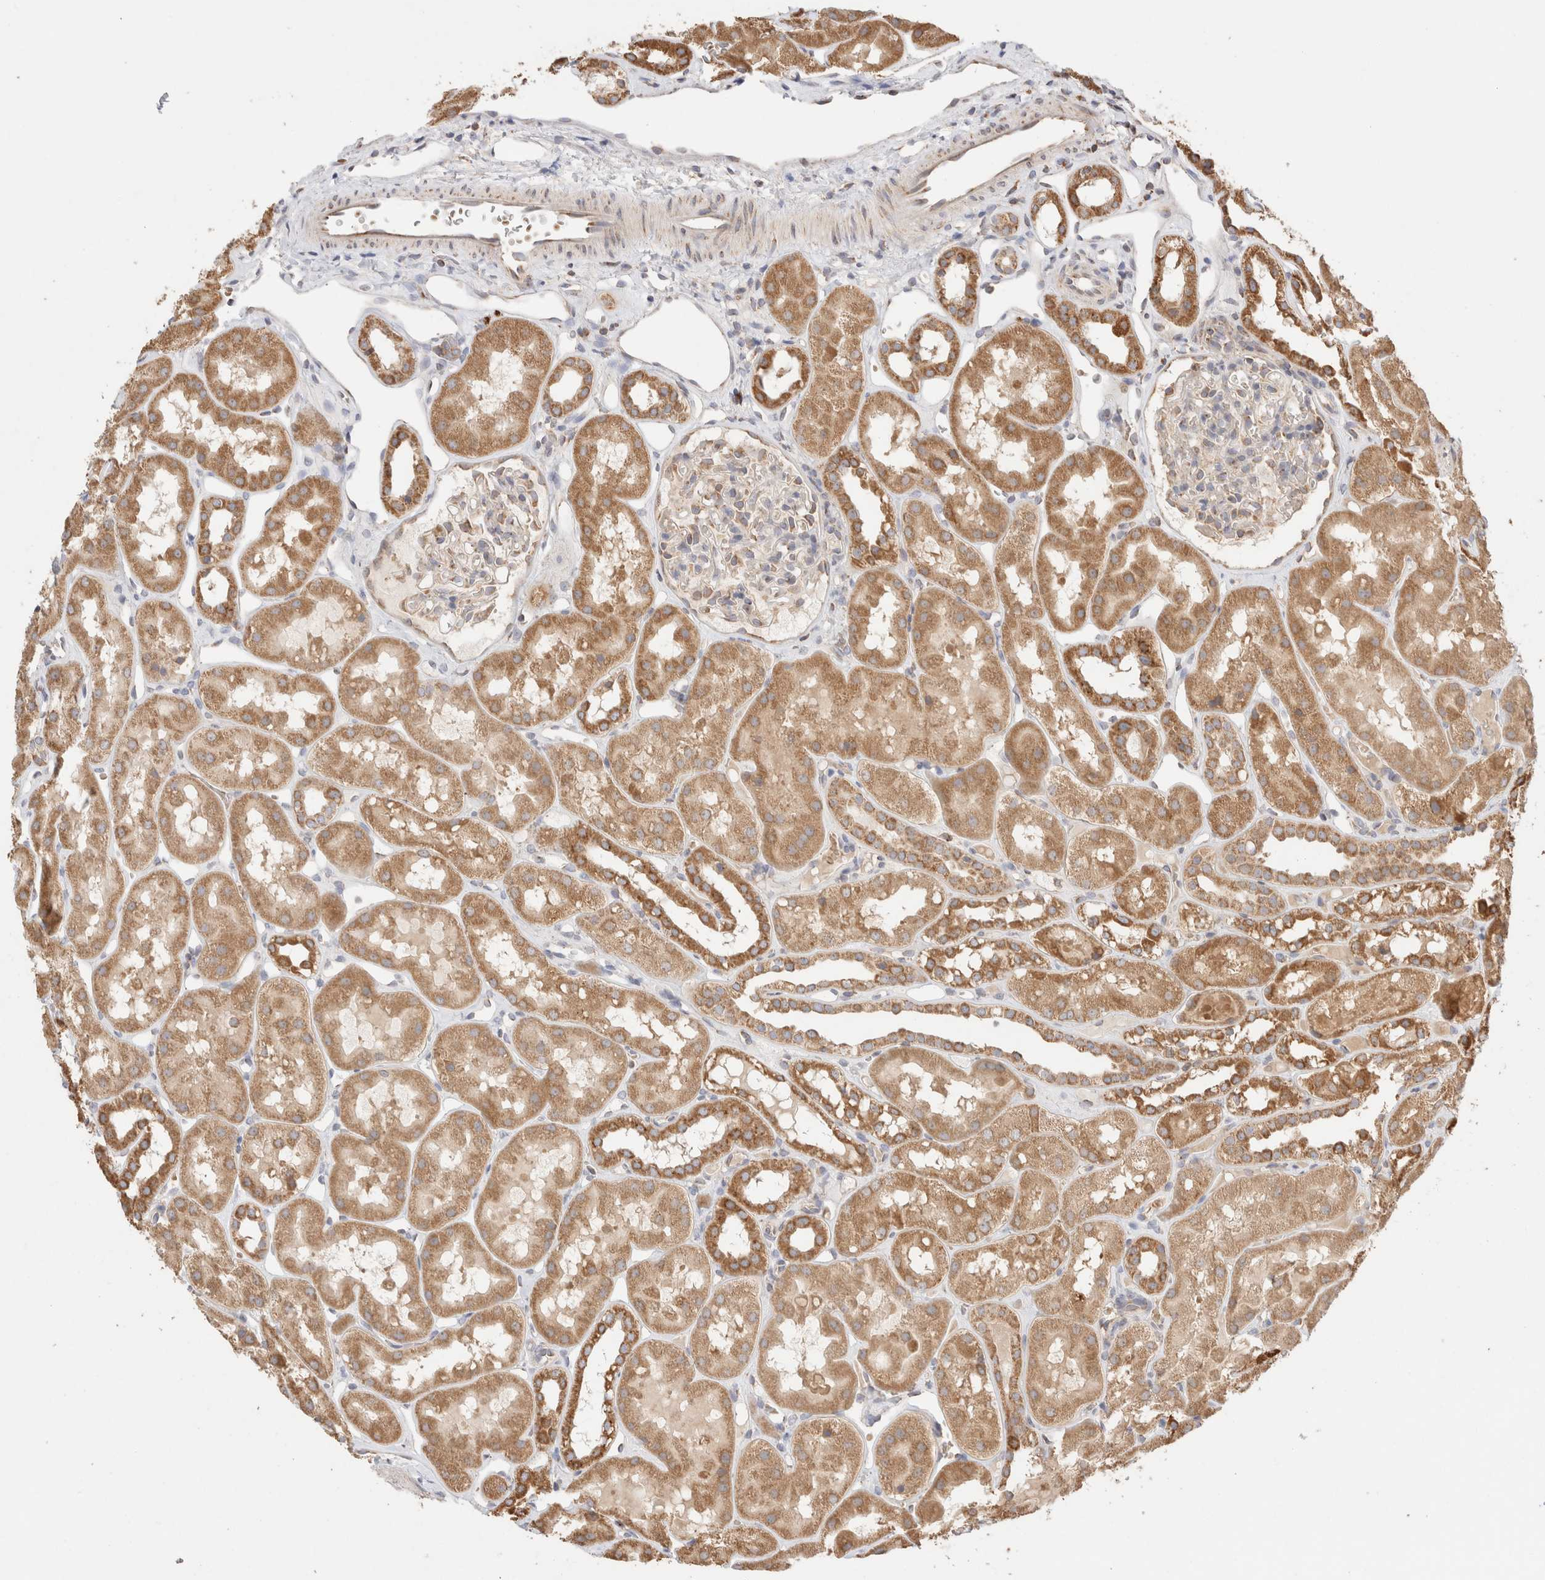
{"staining": {"intensity": "negative", "quantity": "none", "location": "none"}, "tissue": "kidney", "cell_type": "Cells in glomeruli", "image_type": "normal", "snomed": [{"axis": "morphology", "description": "Normal tissue, NOS"}, {"axis": "topography", "description": "Kidney"}], "caption": "Immunohistochemistry (IHC) of normal human kidney demonstrates no expression in cells in glomeruli. (Stains: DAB immunohistochemistry (IHC) with hematoxylin counter stain, Microscopy: brightfield microscopy at high magnification).", "gene": "TMPPE", "patient": {"sex": "male", "age": 16}}